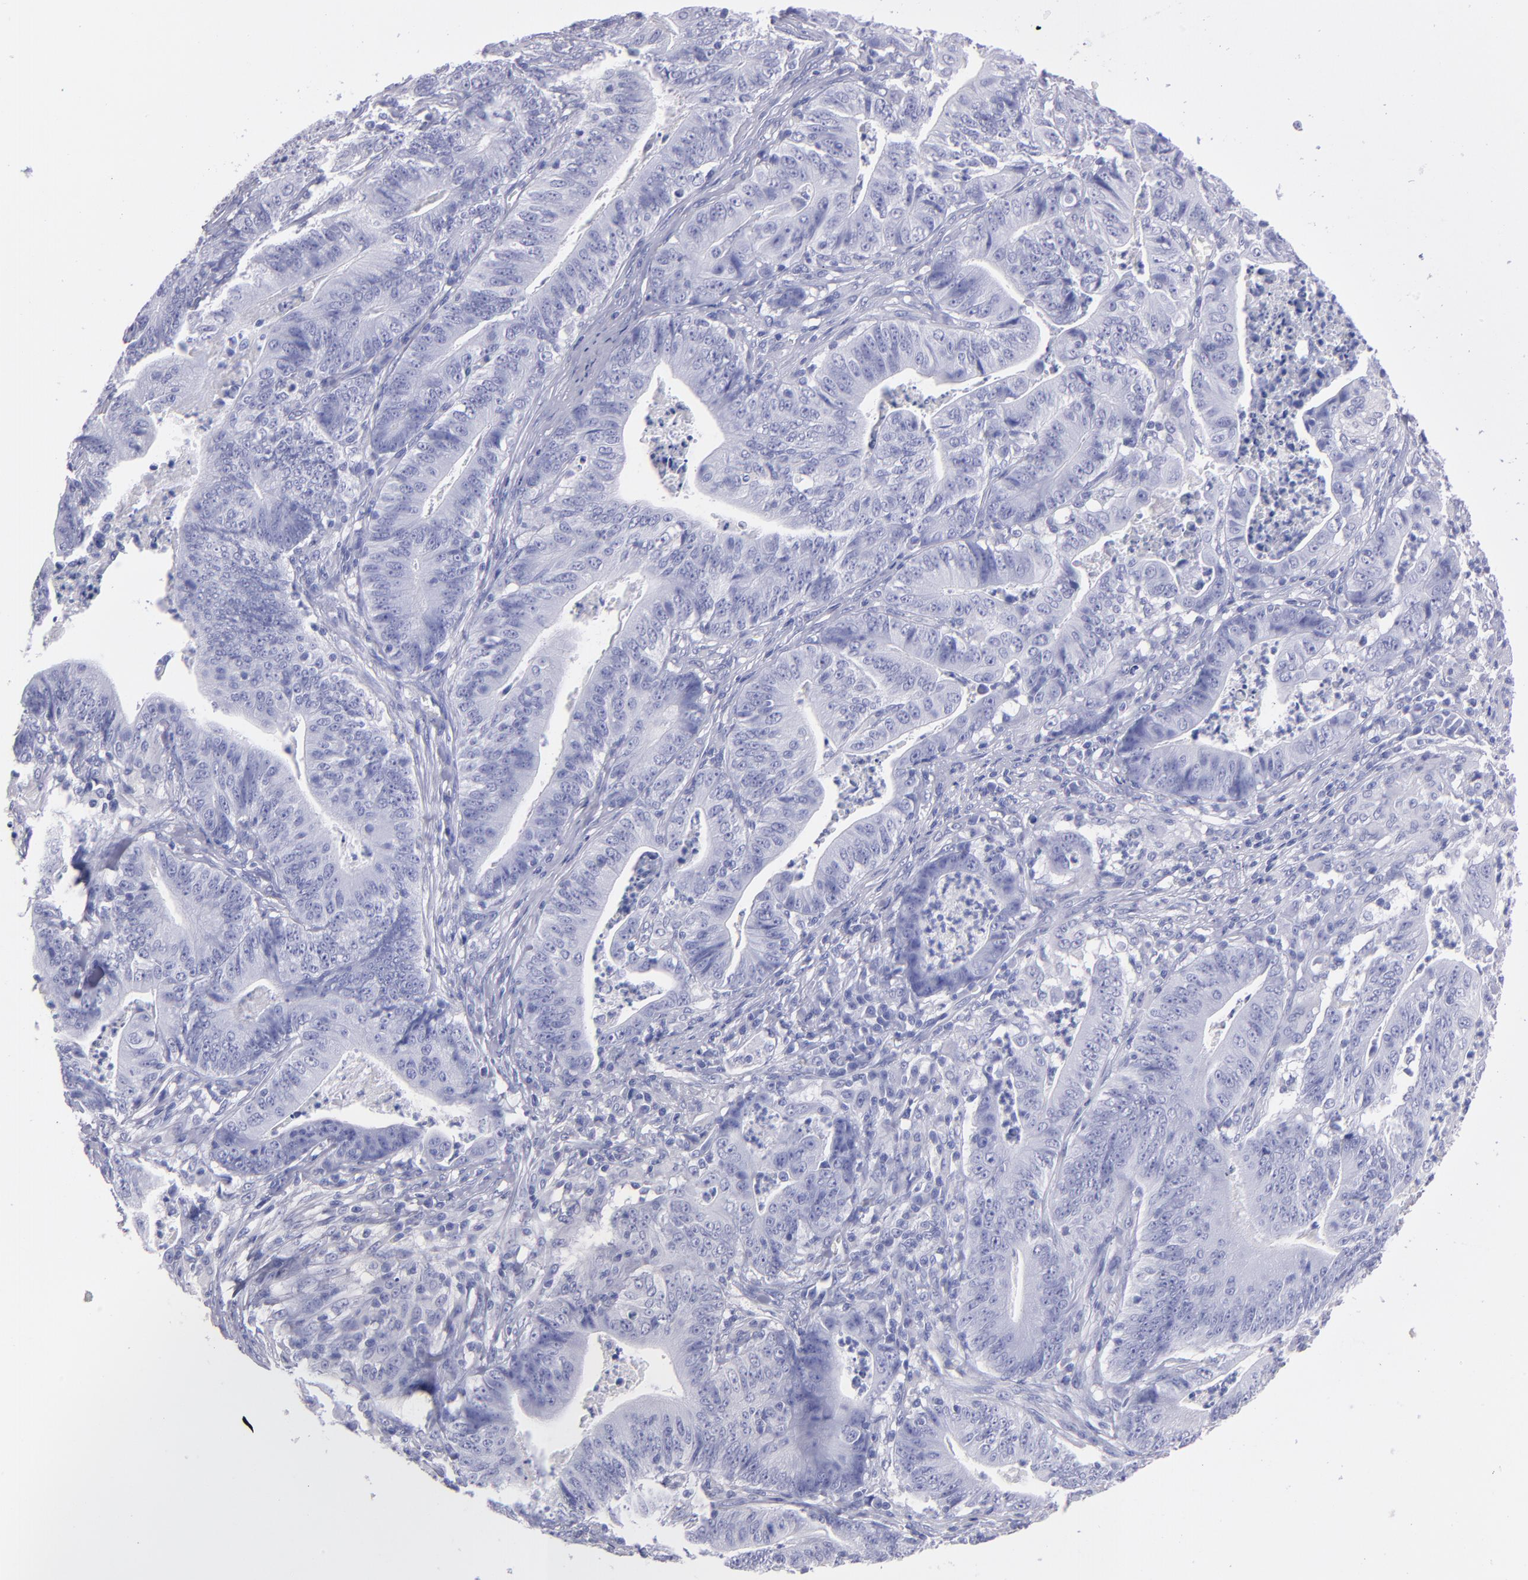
{"staining": {"intensity": "negative", "quantity": "none", "location": "none"}, "tissue": "stomach cancer", "cell_type": "Tumor cells", "image_type": "cancer", "snomed": [{"axis": "morphology", "description": "Adenocarcinoma, NOS"}, {"axis": "topography", "description": "Stomach, lower"}], "caption": "Micrograph shows no protein positivity in tumor cells of stomach cancer (adenocarcinoma) tissue.", "gene": "TG", "patient": {"sex": "female", "age": 86}}